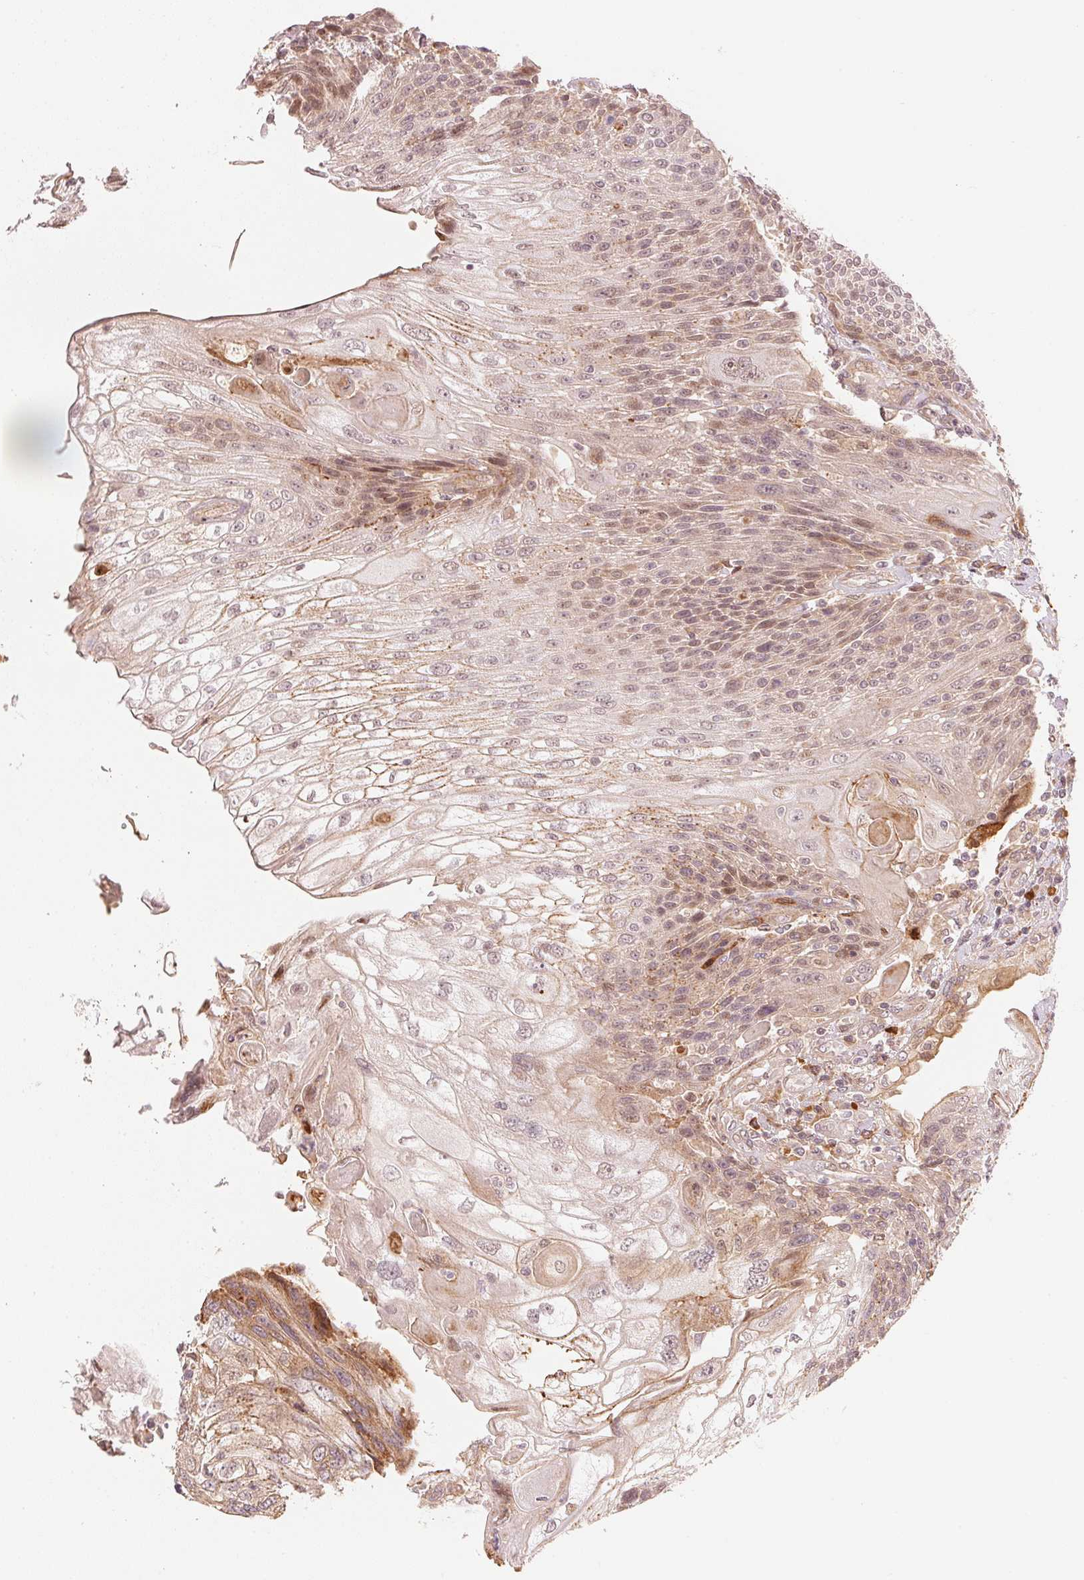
{"staining": {"intensity": "weak", "quantity": ">75%", "location": "cytoplasmic/membranous"}, "tissue": "urothelial cancer", "cell_type": "Tumor cells", "image_type": "cancer", "snomed": [{"axis": "morphology", "description": "Urothelial carcinoma, High grade"}, {"axis": "topography", "description": "Urinary bladder"}], "caption": "This is a histology image of IHC staining of urothelial cancer, which shows weak expression in the cytoplasmic/membranous of tumor cells.", "gene": "PRKN", "patient": {"sex": "female", "age": 70}}